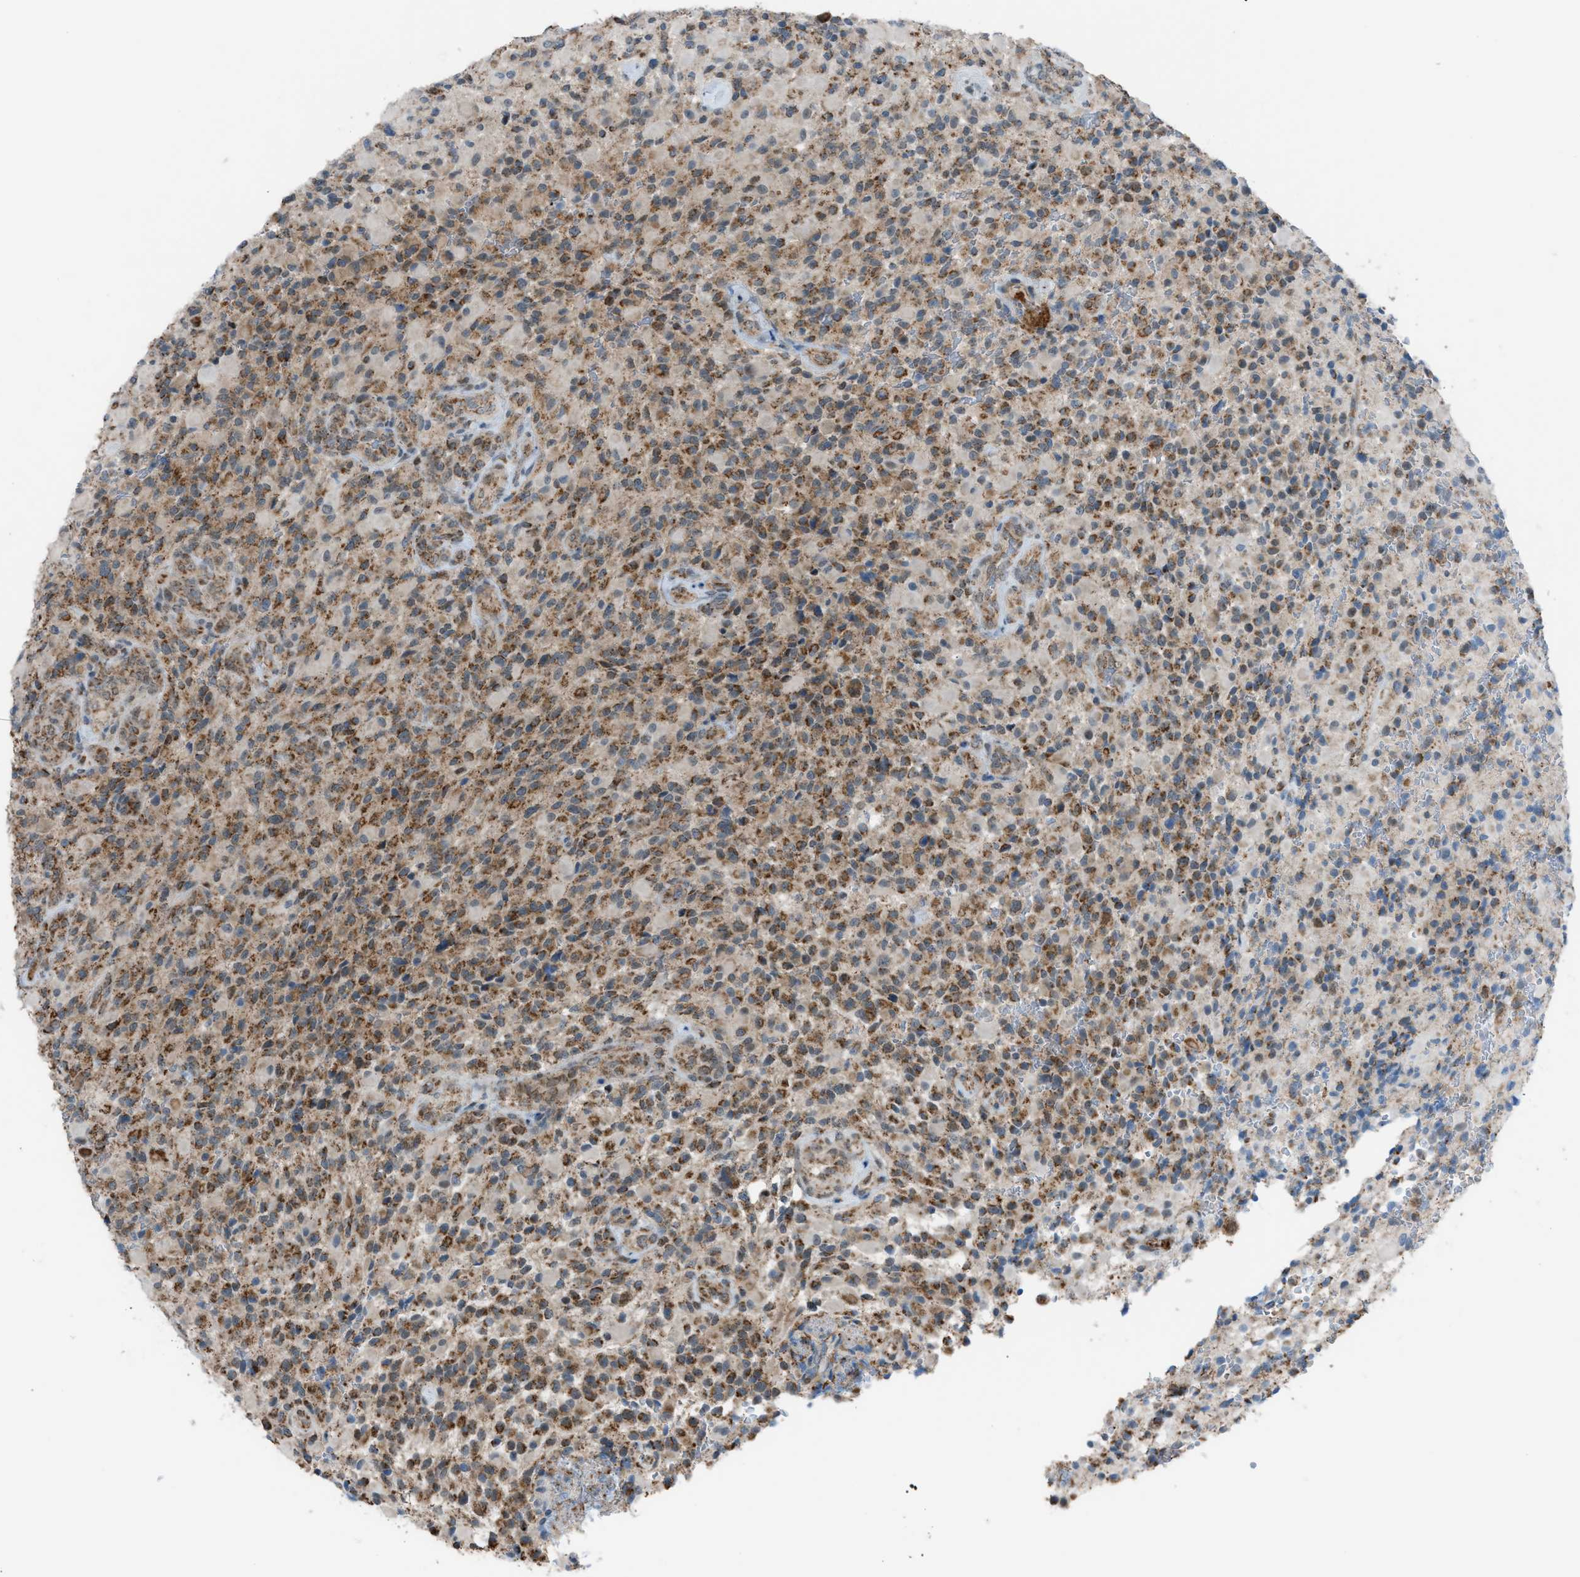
{"staining": {"intensity": "moderate", "quantity": "25%-75%", "location": "cytoplasmic/membranous"}, "tissue": "glioma", "cell_type": "Tumor cells", "image_type": "cancer", "snomed": [{"axis": "morphology", "description": "Glioma, malignant, High grade"}, {"axis": "topography", "description": "Brain"}], "caption": "Immunohistochemistry (DAB) staining of malignant glioma (high-grade) displays moderate cytoplasmic/membranous protein staining in approximately 25%-75% of tumor cells. (DAB IHC, brown staining for protein, blue staining for nuclei).", "gene": "SRM", "patient": {"sex": "male", "age": 71}}